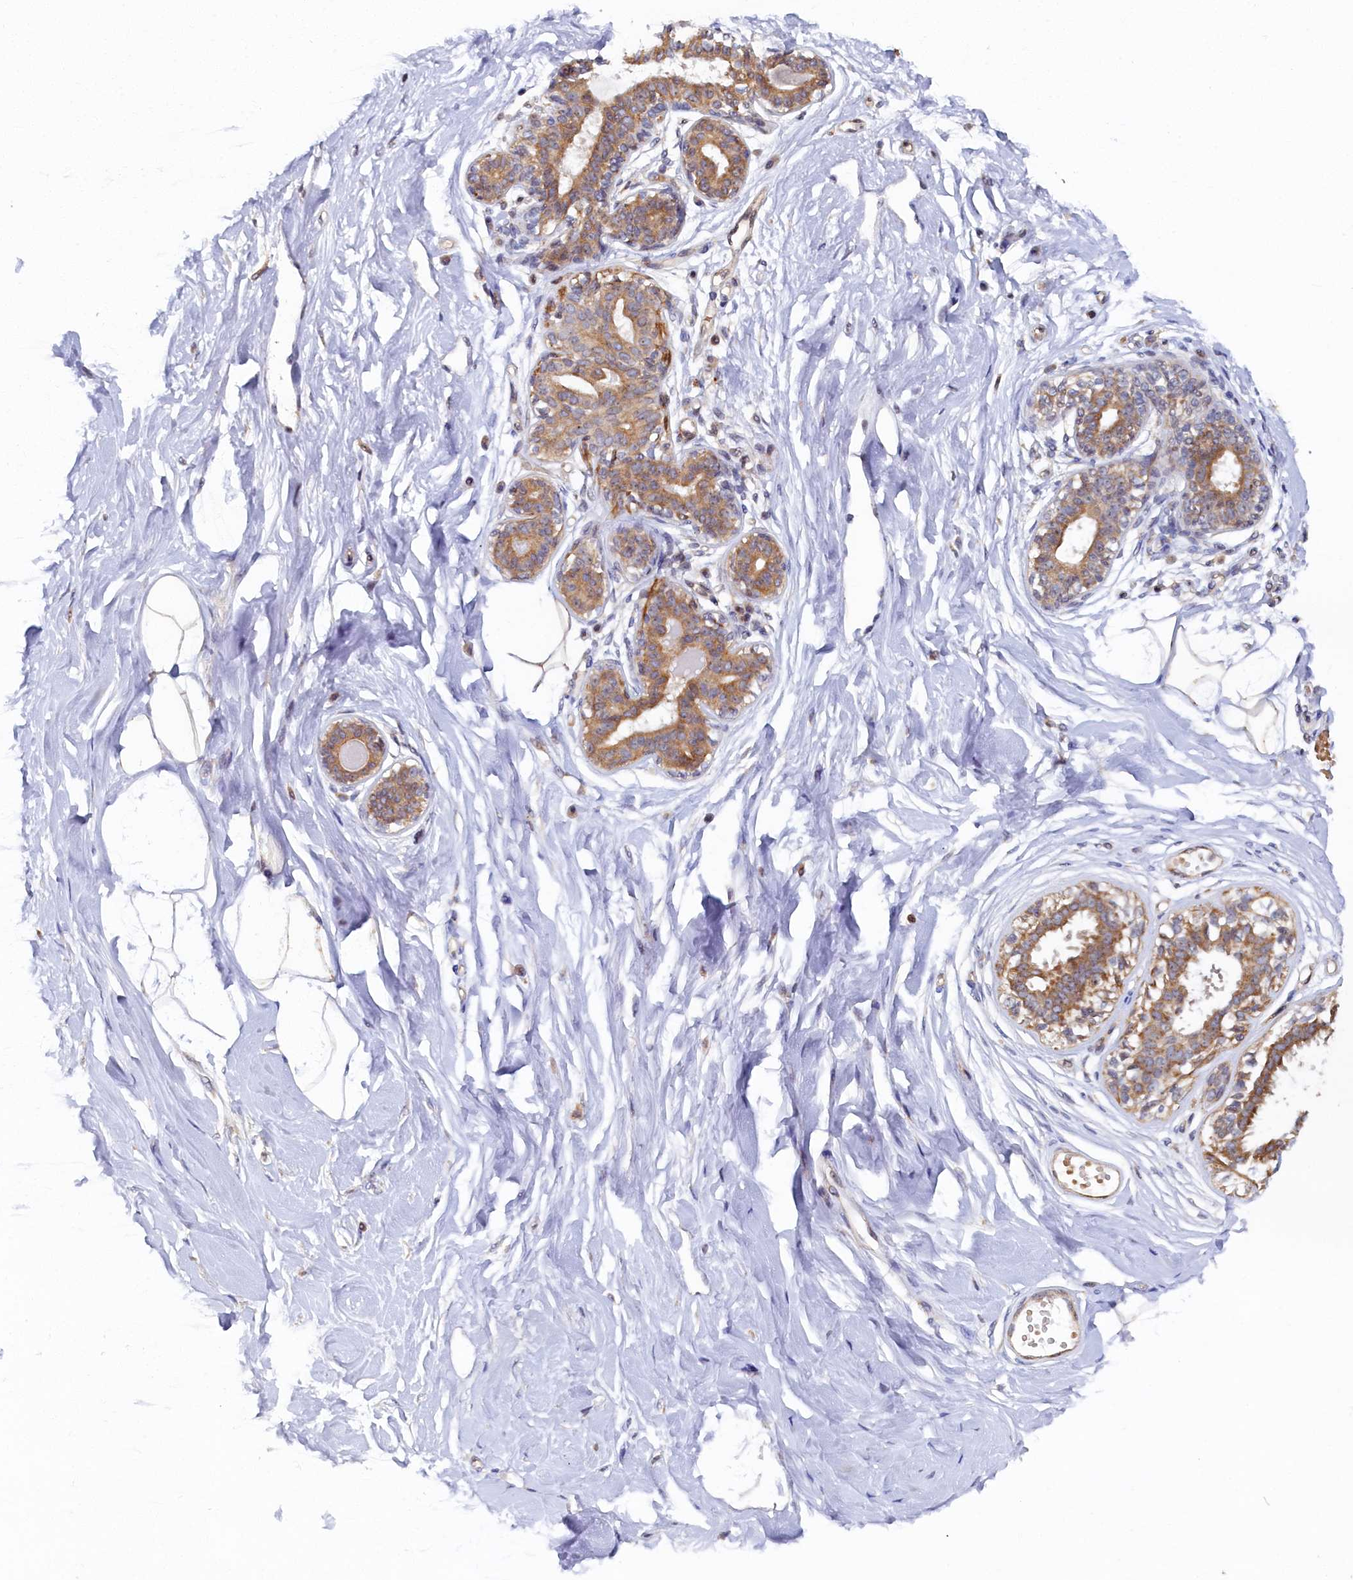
{"staining": {"intensity": "moderate", "quantity": ">75%", "location": "cytoplasmic/membranous"}, "tissue": "breast", "cell_type": "Adipocytes", "image_type": "normal", "snomed": [{"axis": "morphology", "description": "Normal tissue, NOS"}, {"axis": "topography", "description": "Breast"}], "caption": "Moderate cytoplasmic/membranous positivity for a protein is identified in about >75% of adipocytes of unremarkable breast using immunohistochemistry.", "gene": "CEP20", "patient": {"sex": "female", "age": 45}}